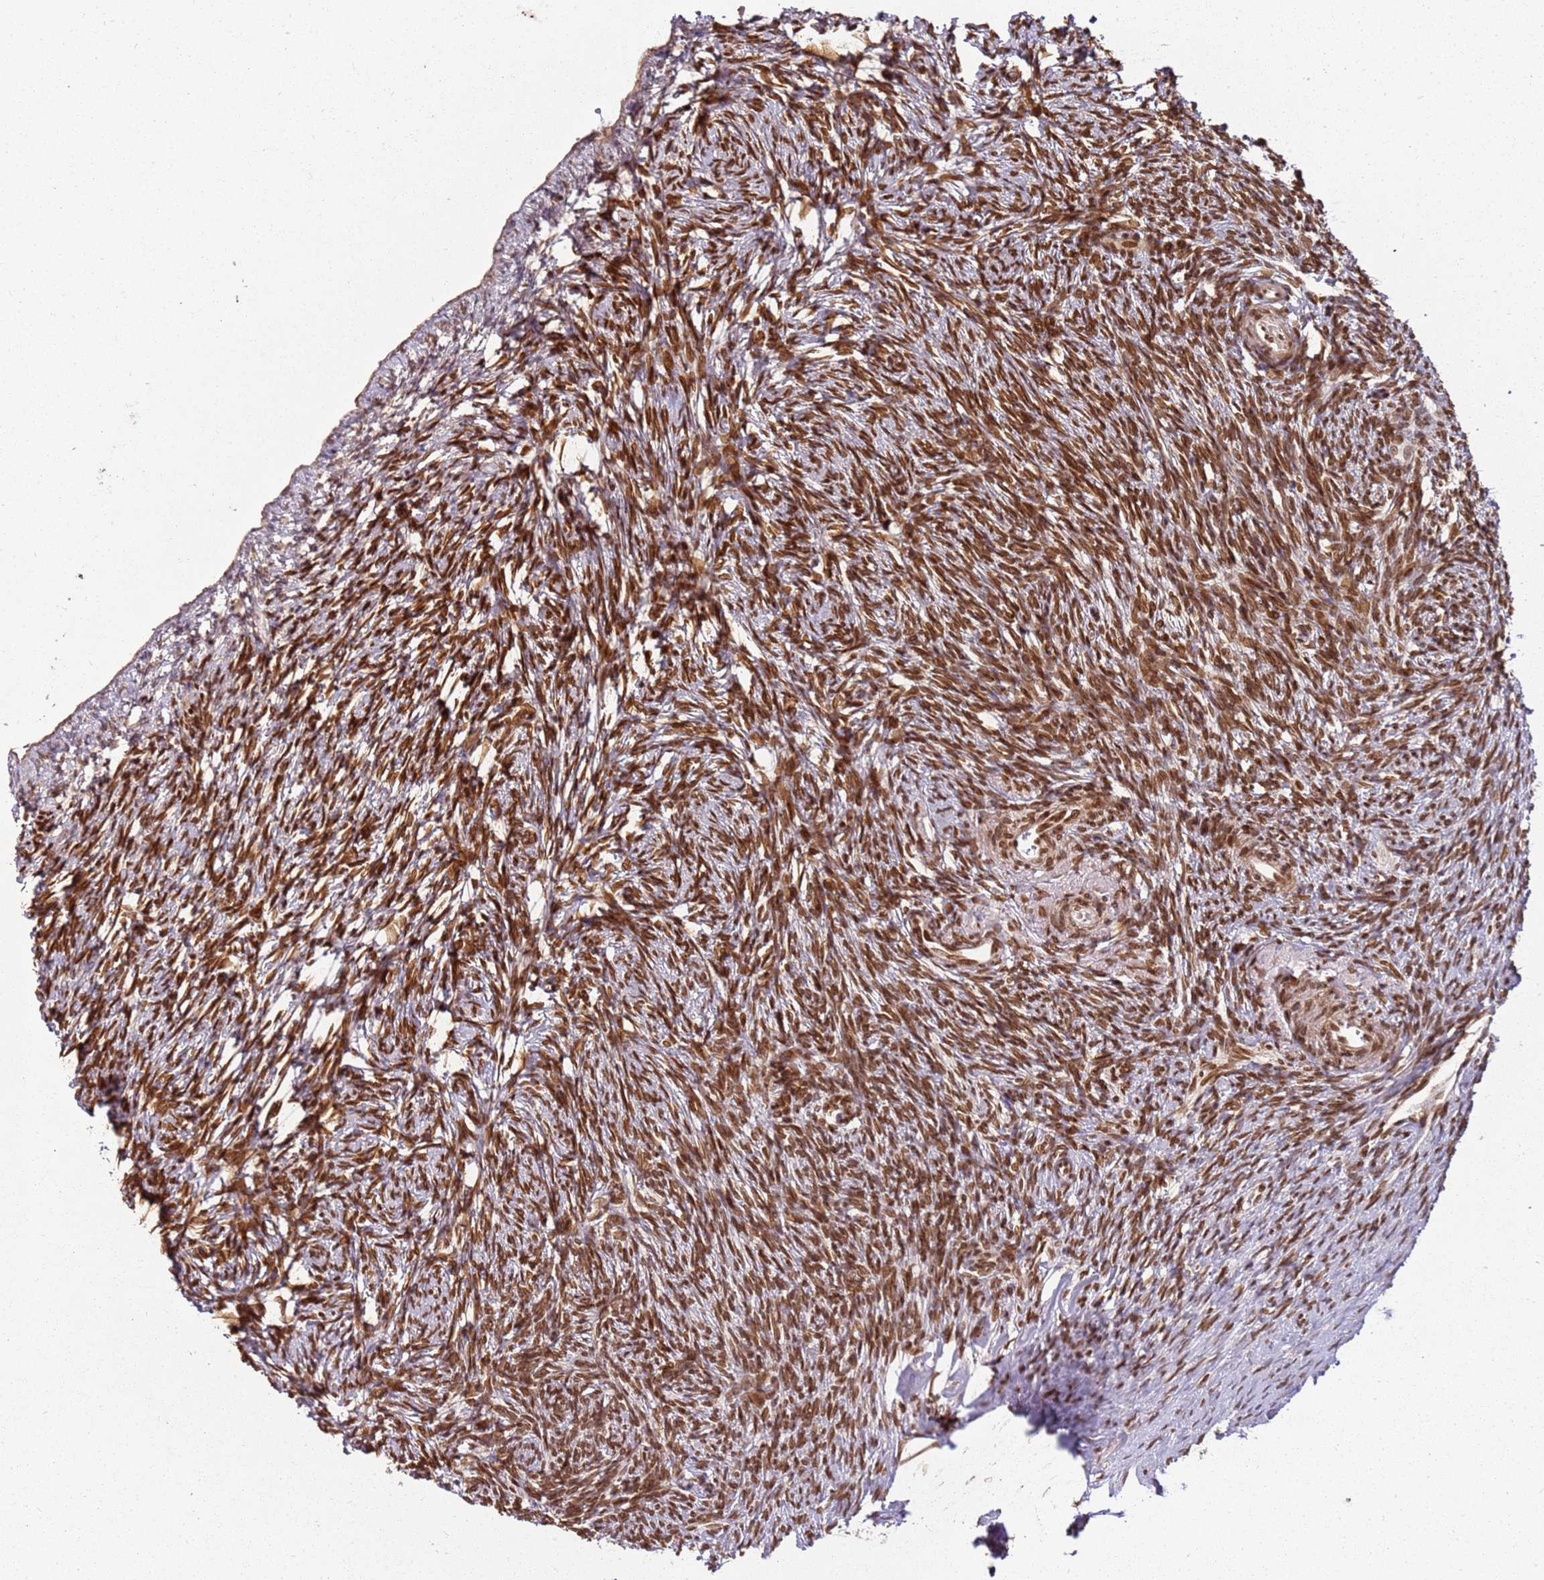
{"staining": {"intensity": "strong", "quantity": ">75%", "location": "nuclear"}, "tissue": "ovary", "cell_type": "Ovarian stroma cells", "image_type": "normal", "snomed": [{"axis": "morphology", "description": "Normal tissue, NOS"}, {"axis": "topography", "description": "Ovary"}], "caption": "Immunohistochemistry image of normal ovary stained for a protein (brown), which exhibits high levels of strong nuclear positivity in about >75% of ovarian stroma cells.", "gene": "TENT4A", "patient": {"sex": "female", "age": 51}}